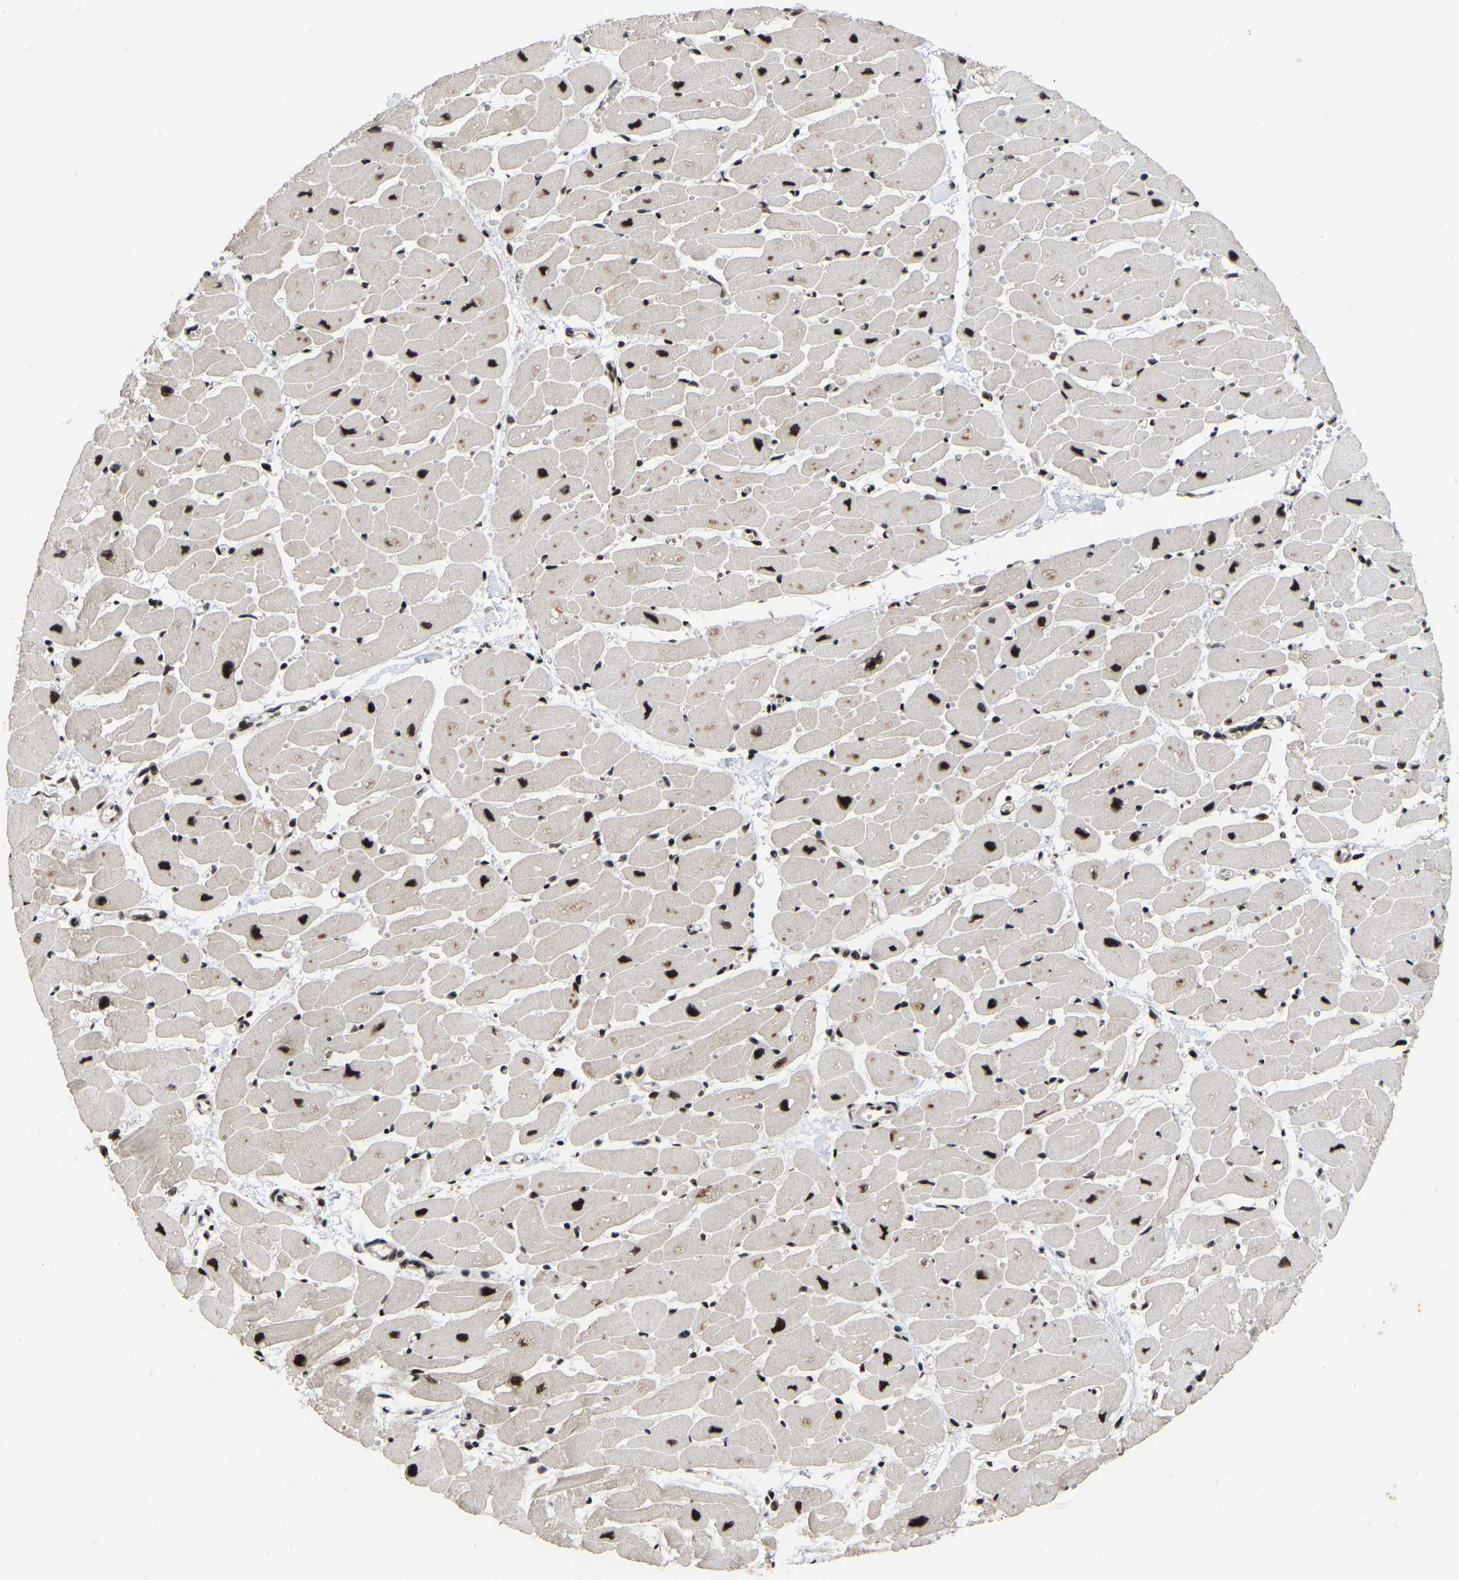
{"staining": {"intensity": "strong", "quantity": ">75%", "location": "nuclear"}, "tissue": "heart muscle", "cell_type": "Cardiomyocytes", "image_type": "normal", "snomed": [{"axis": "morphology", "description": "Normal tissue, NOS"}, {"axis": "topography", "description": "Heart"}], "caption": "A brown stain highlights strong nuclear staining of a protein in cardiomyocytes of unremarkable human heart muscle.", "gene": "TBL1XR1", "patient": {"sex": "female", "age": 54}}